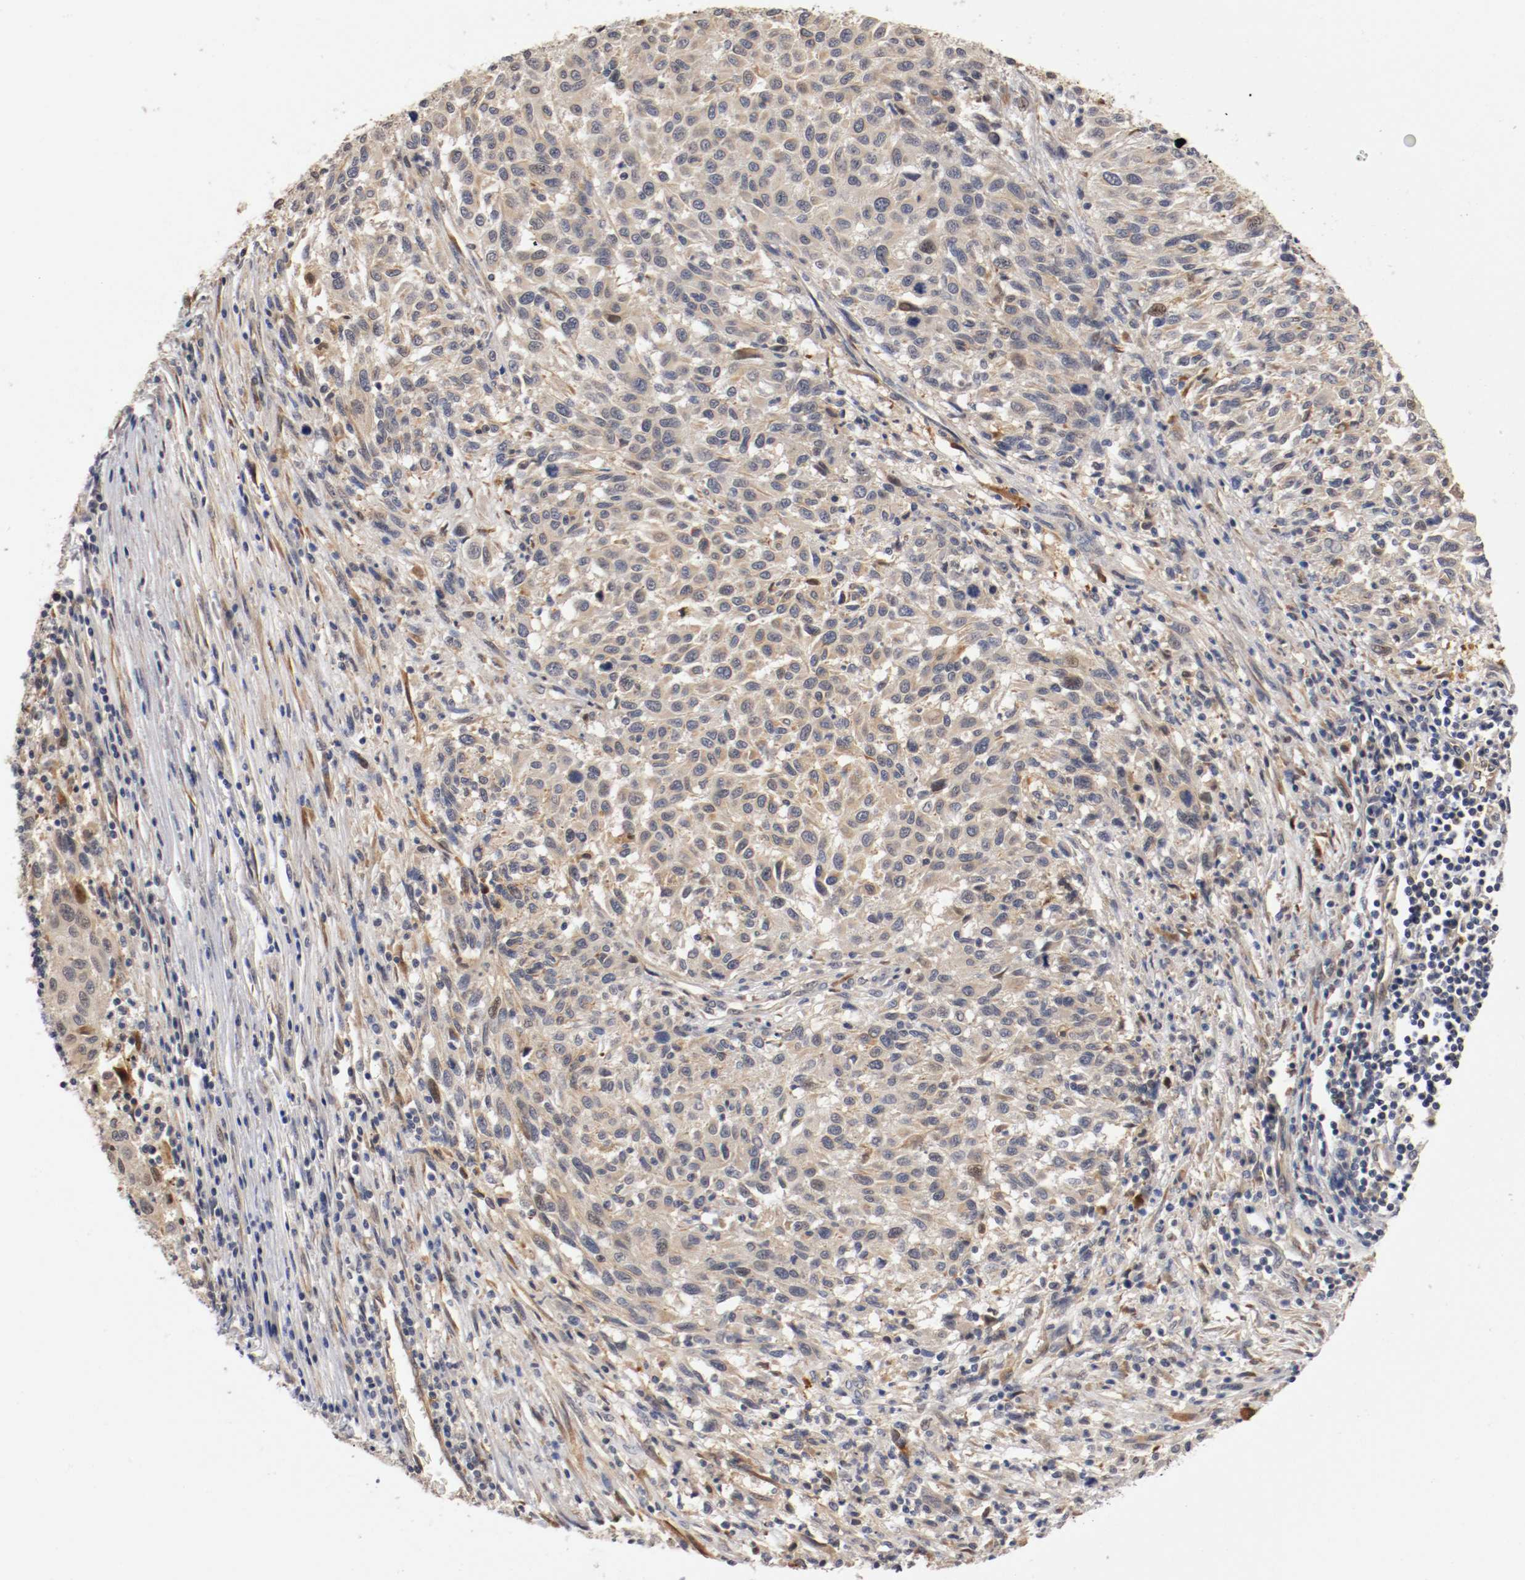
{"staining": {"intensity": "weak", "quantity": "<25%", "location": "cytoplasmic/membranous"}, "tissue": "melanoma", "cell_type": "Tumor cells", "image_type": "cancer", "snomed": [{"axis": "morphology", "description": "Malignant melanoma, Metastatic site"}, {"axis": "topography", "description": "Lymph node"}], "caption": "DAB immunohistochemical staining of melanoma exhibits no significant expression in tumor cells. (Brightfield microscopy of DAB immunohistochemistry (IHC) at high magnification).", "gene": "RBM23", "patient": {"sex": "male", "age": 61}}